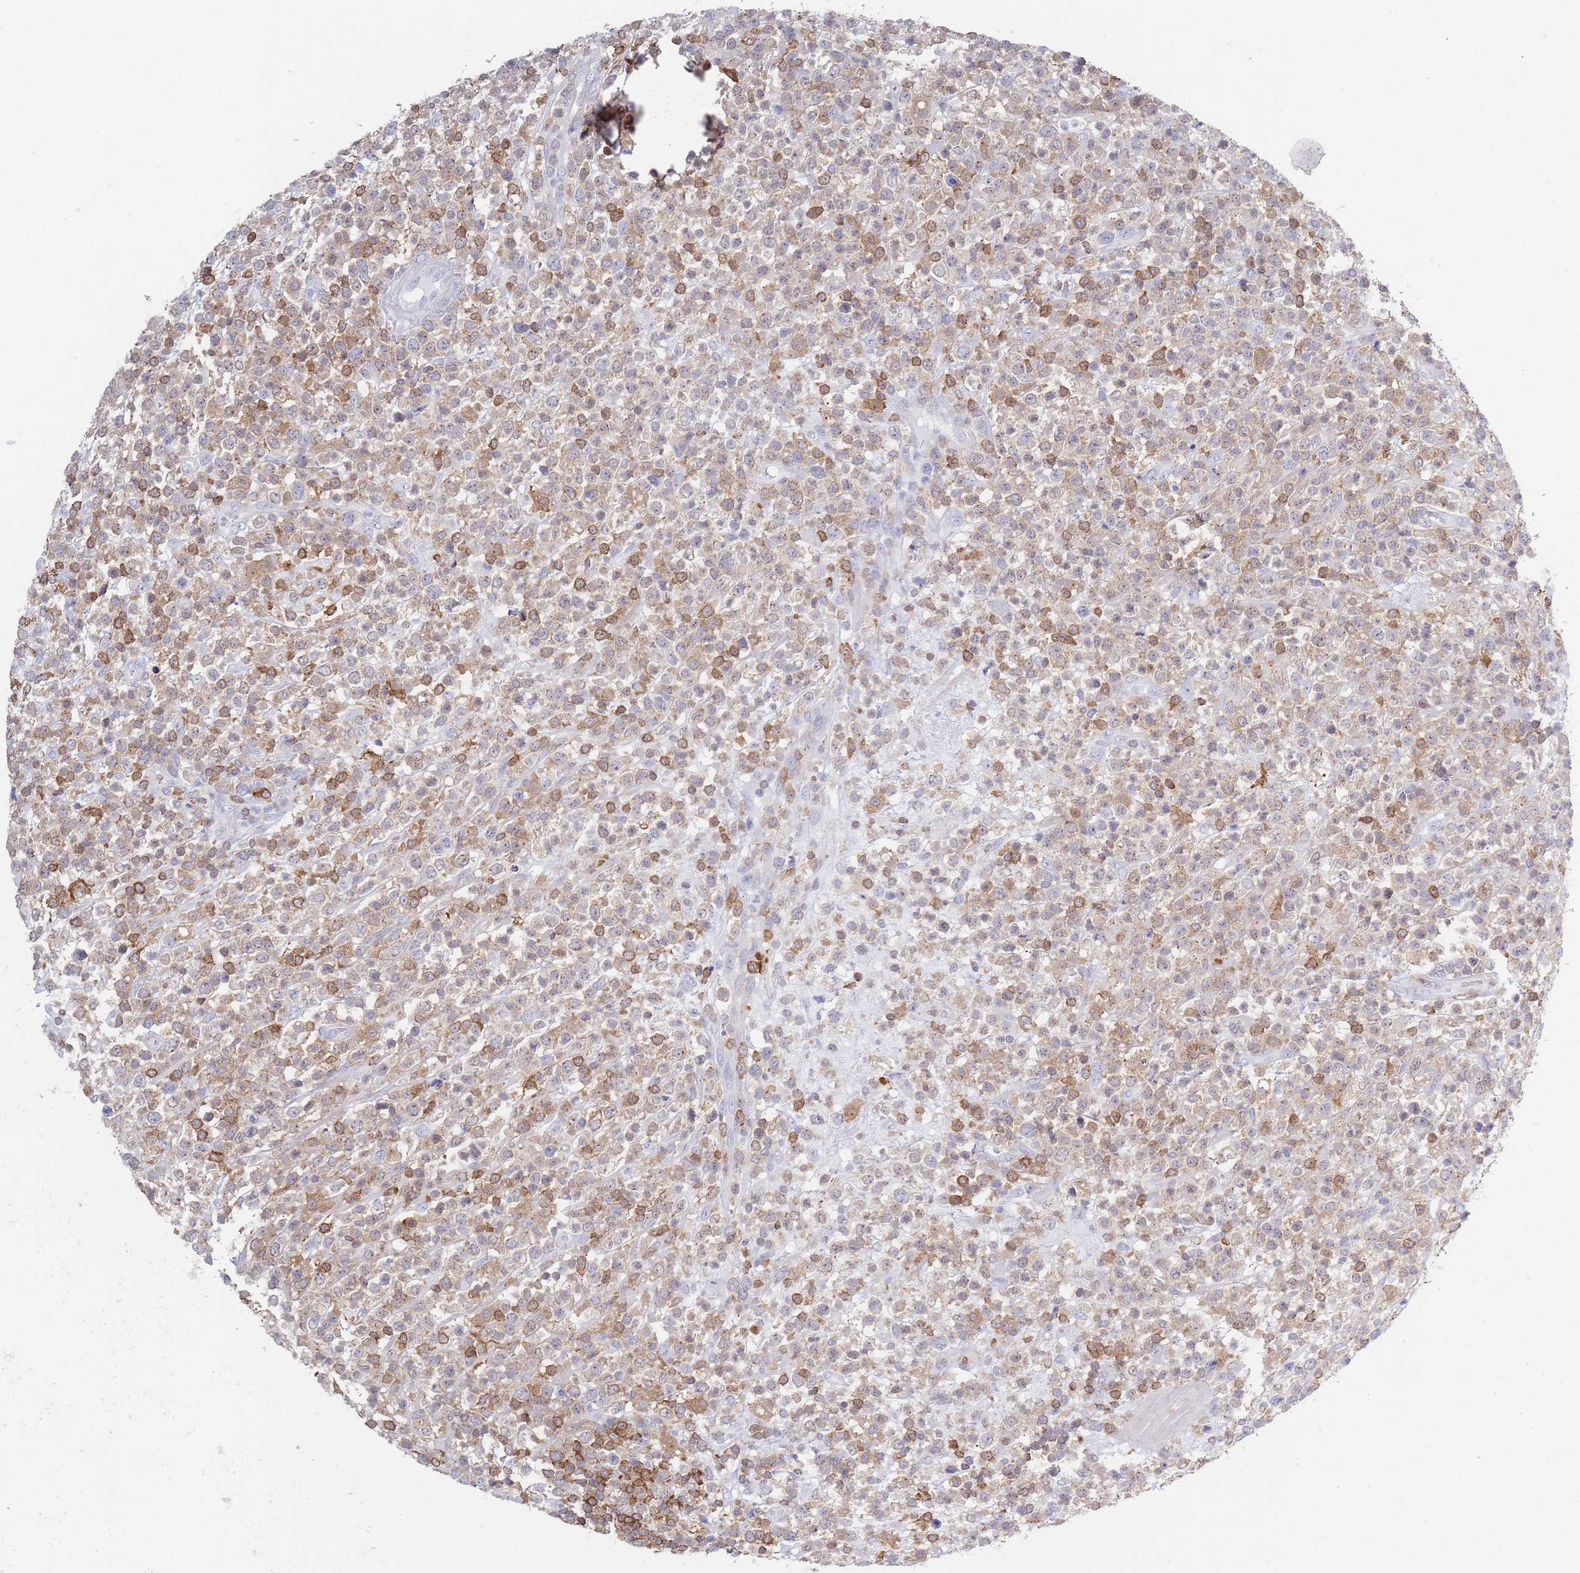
{"staining": {"intensity": "moderate", "quantity": ">75%", "location": "cytoplasmic/membranous"}, "tissue": "lymphoma", "cell_type": "Tumor cells", "image_type": "cancer", "snomed": [{"axis": "morphology", "description": "Malignant lymphoma, non-Hodgkin's type, High grade"}, {"axis": "topography", "description": "Colon"}], "caption": "Lymphoma tissue reveals moderate cytoplasmic/membranous expression in about >75% of tumor cells", "gene": "LPXN", "patient": {"sex": "female", "age": 53}}